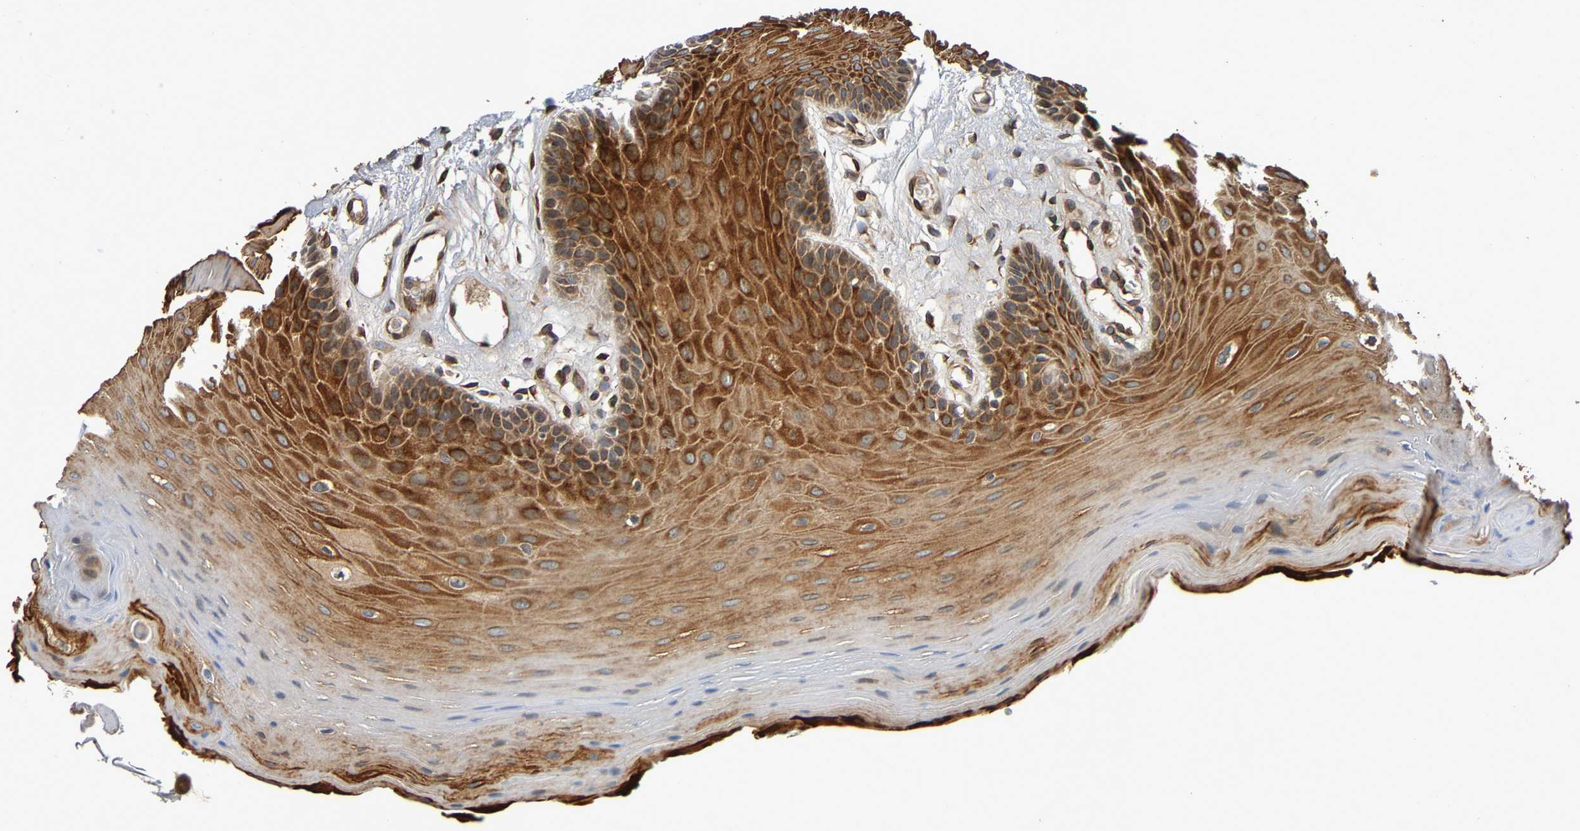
{"staining": {"intensity": "strong", "quantity": ">75%", "location": "cytoplasmic/membranous"}, "tissue": "oral mucosa", "cell_type": "Squamous epithelial cells", "image_type": "normal", "snomed": [{"axis": "morphology", "description": "Normal tissue, NOS"}, {"axis": "morphology", "description": "Squamous cell carcinoma, NOS"}, {"axis": "topography", "description": "Oral tissue"}, {"axis": "topography", "description": "Head-Neck"}], "caption": "Protein staining by immunohistochemistry (IHC) displays strong cytoplasmic/membranous positivity in approximately >75% of squamous epithelial cells in unremarkable oral mucosa.", "gene": "MACC1", "patient": {"sex": "male", "age": 71}}